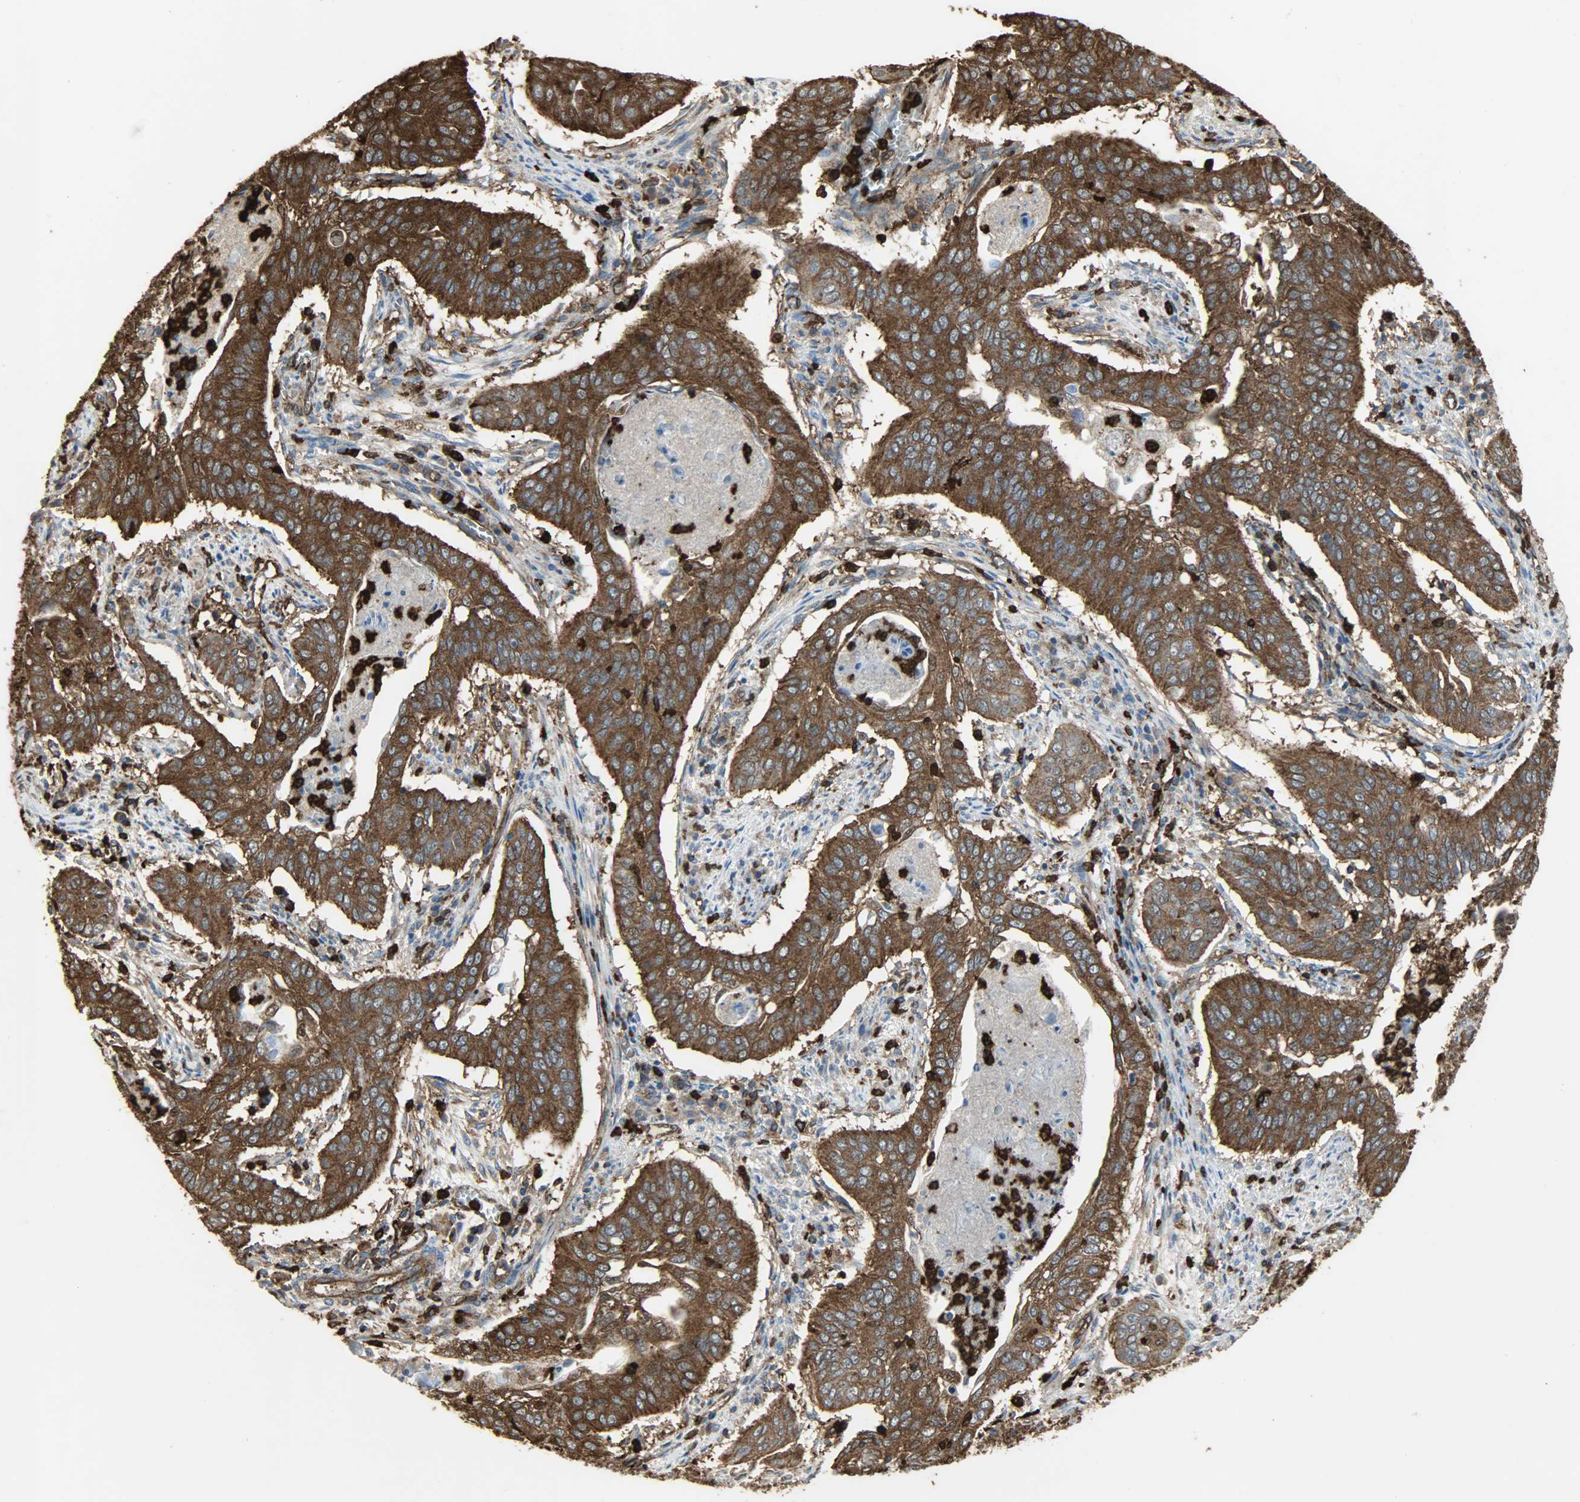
{"staining": {"intensity": "strong", "quantity": ">75%", "location": "cytoplasmic/membranous"}, "tissue": "cervical cancer", "cell_type": "Tumor cells", "image_type": "cancer", "snomed": [{"axis": "morphology", "description": "Squamous cell carcinoma, NOS"}, {"axis": "topography", "description": "Cervix"}], "caption": "Human cervical cancer (squamous cell carcinoma) stained with a brown dye exhibits strong cytoplasmic/membranous positive positivity in approximately >75% of tumor cells.", "gene": "VASP", "patient": {"sex": "female", "age": 39}}